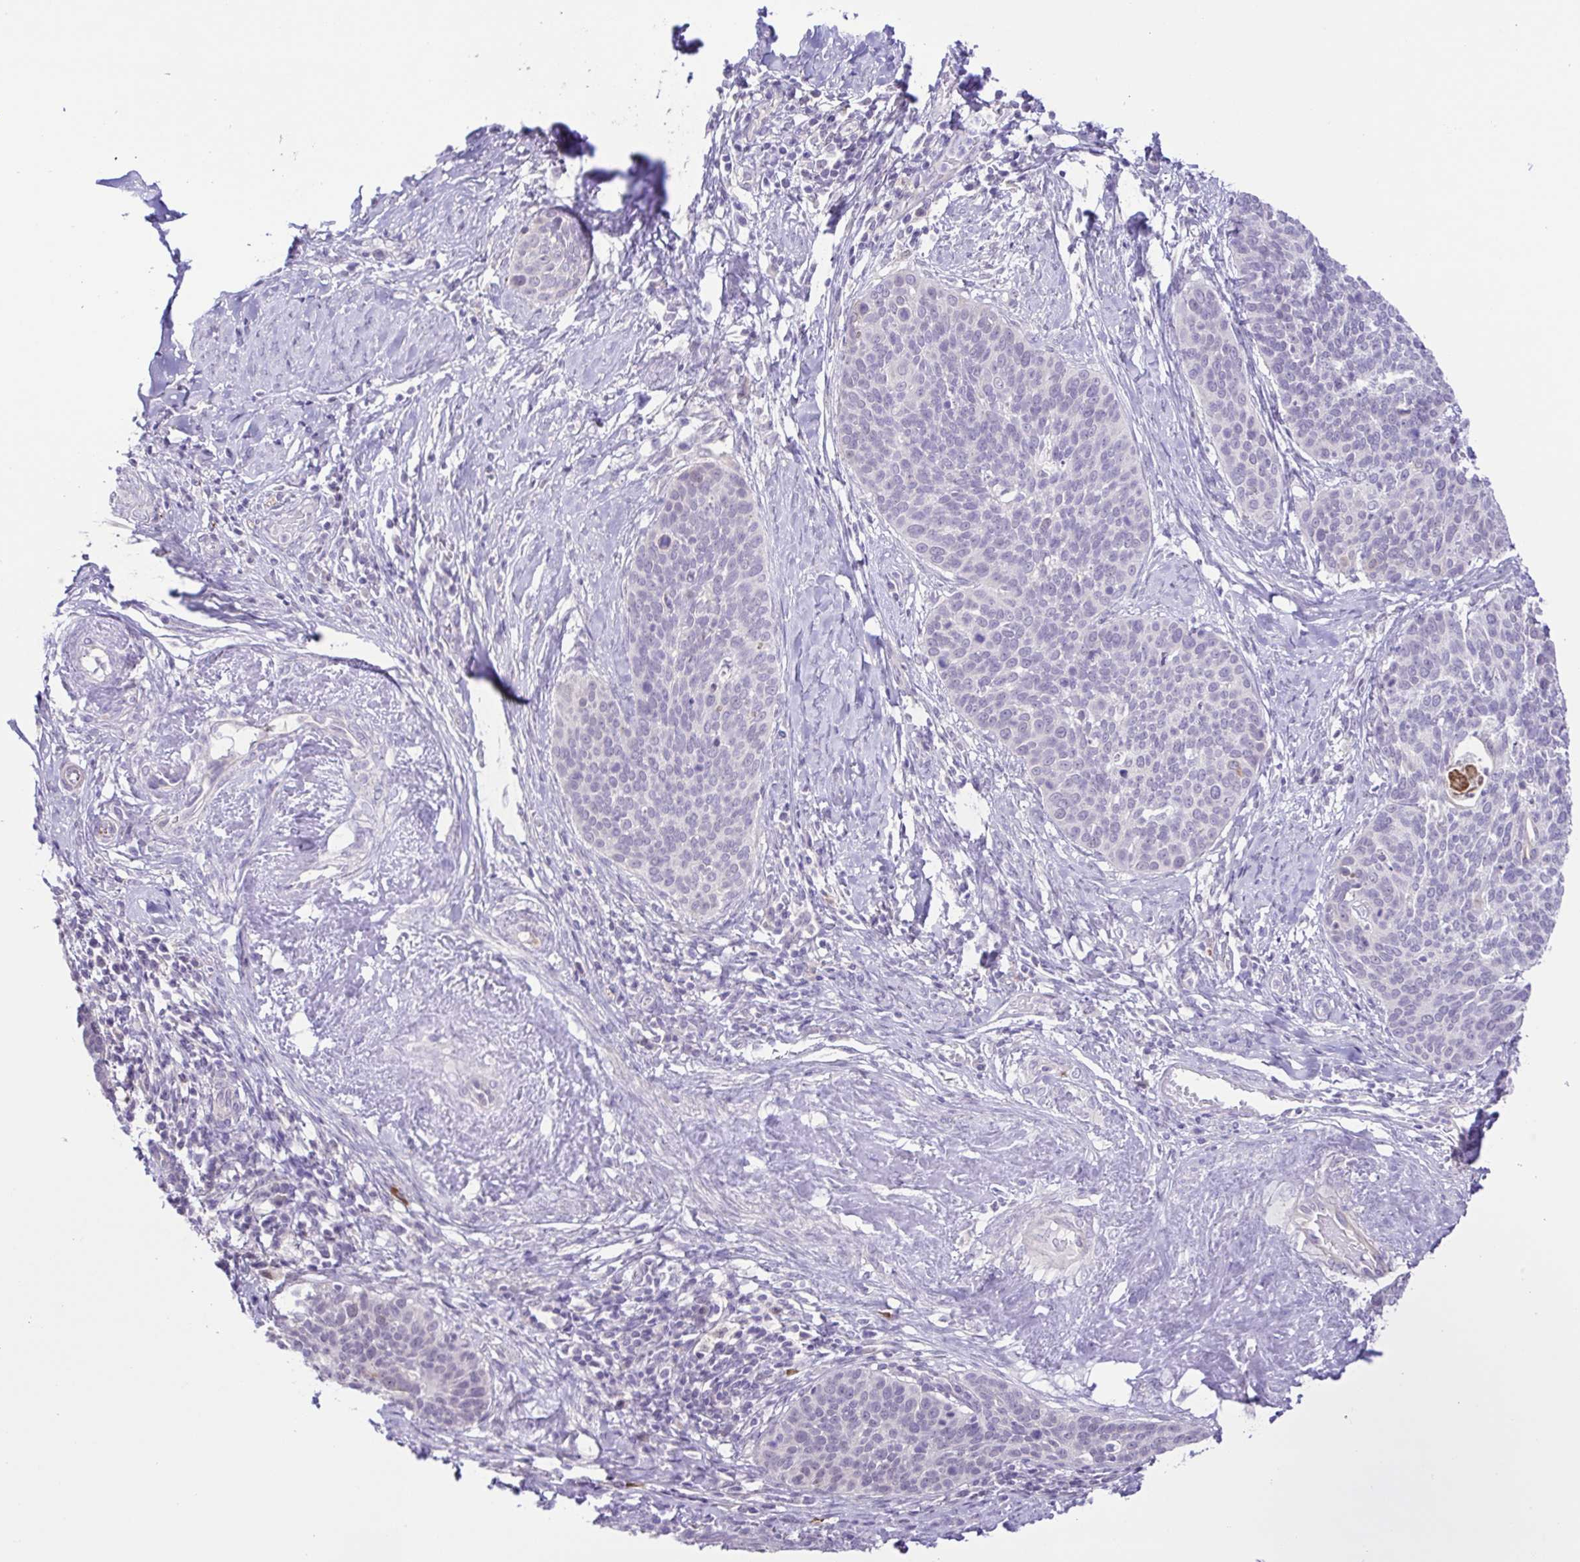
{"staining": {"intensity": "negative", "quantity": "none", "location": "none"}, "tissue": "cervical cancer", "cell_type": "Tumor cells", "image_type": "cancer", "snomed": [{"axis": "morphology", "description": "Squamous cell carcinoma, NOS"}, {"axis": "topography", "description": "Cervix"}], "caption": "Immunohistochemistry image of cervical cancer stained for a protein (brown), which shows no positivity in tumor cells.", "gene": "DCLK2", "patient": {"sex": "female", "age": 69}}